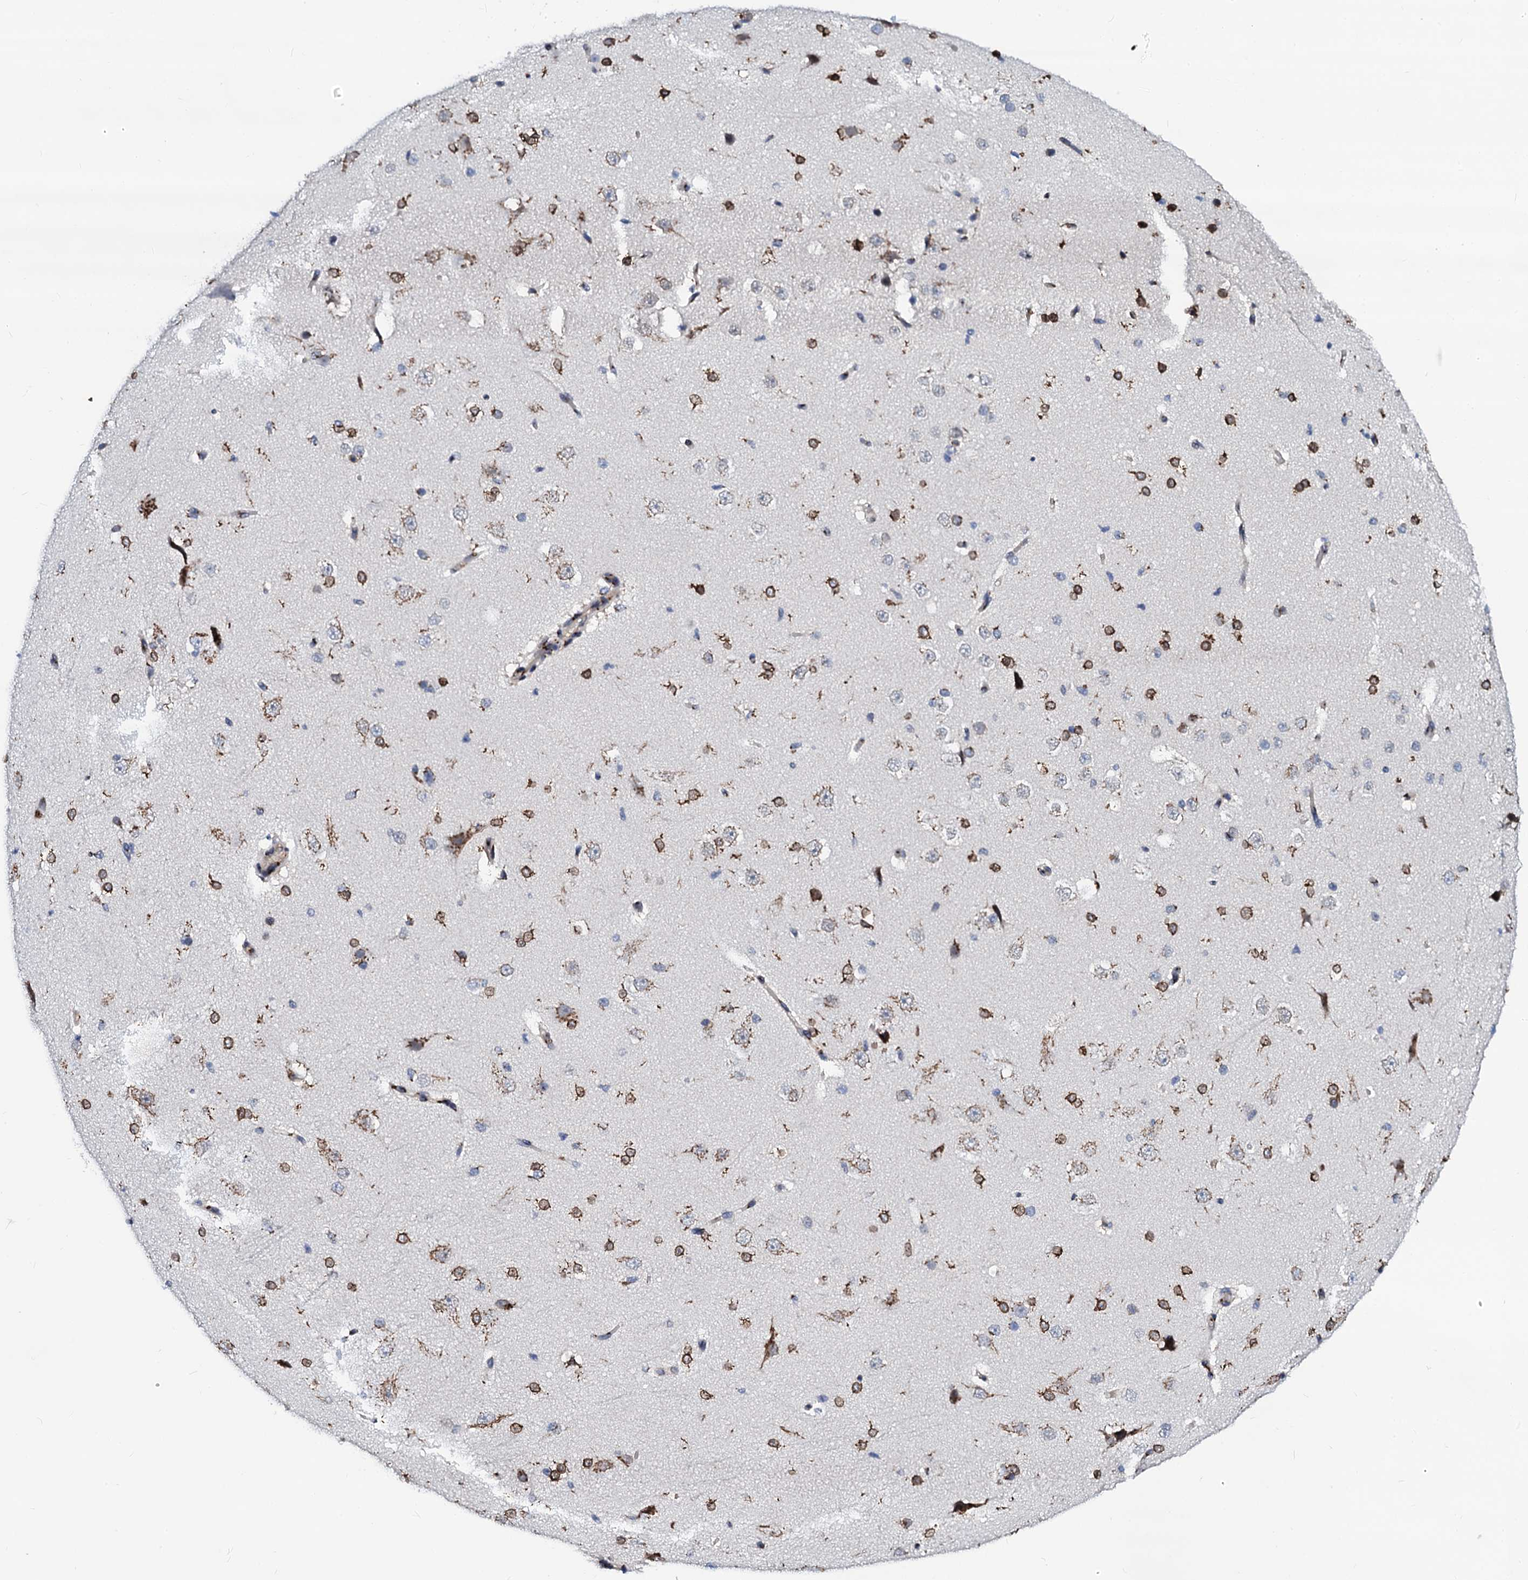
{"staining": {"intensity": "negative", "quantity": "none", "location": "none"}, "tissue": "cerebral cortex", "cell_type": "Endothelial cells", "image_type": "normal", "snomed": [{"axis": "morphology", "description": "Normal tissue, NOS"}, {"axis": "morphology", "description": "Developmental malformation"}, {"axis": "topography", "description": "Cerebral cortex"}], "caption": "Histopathology image shows no protein positivity in endothelial cells of unremarkable cerebral cortex. (DAB (3,3'-diaminobenzidine) immunohistochemistry with hematoxylin counter stain).", "gene": "TMCO3", "patient": {"sex": "female", "age": 30}}